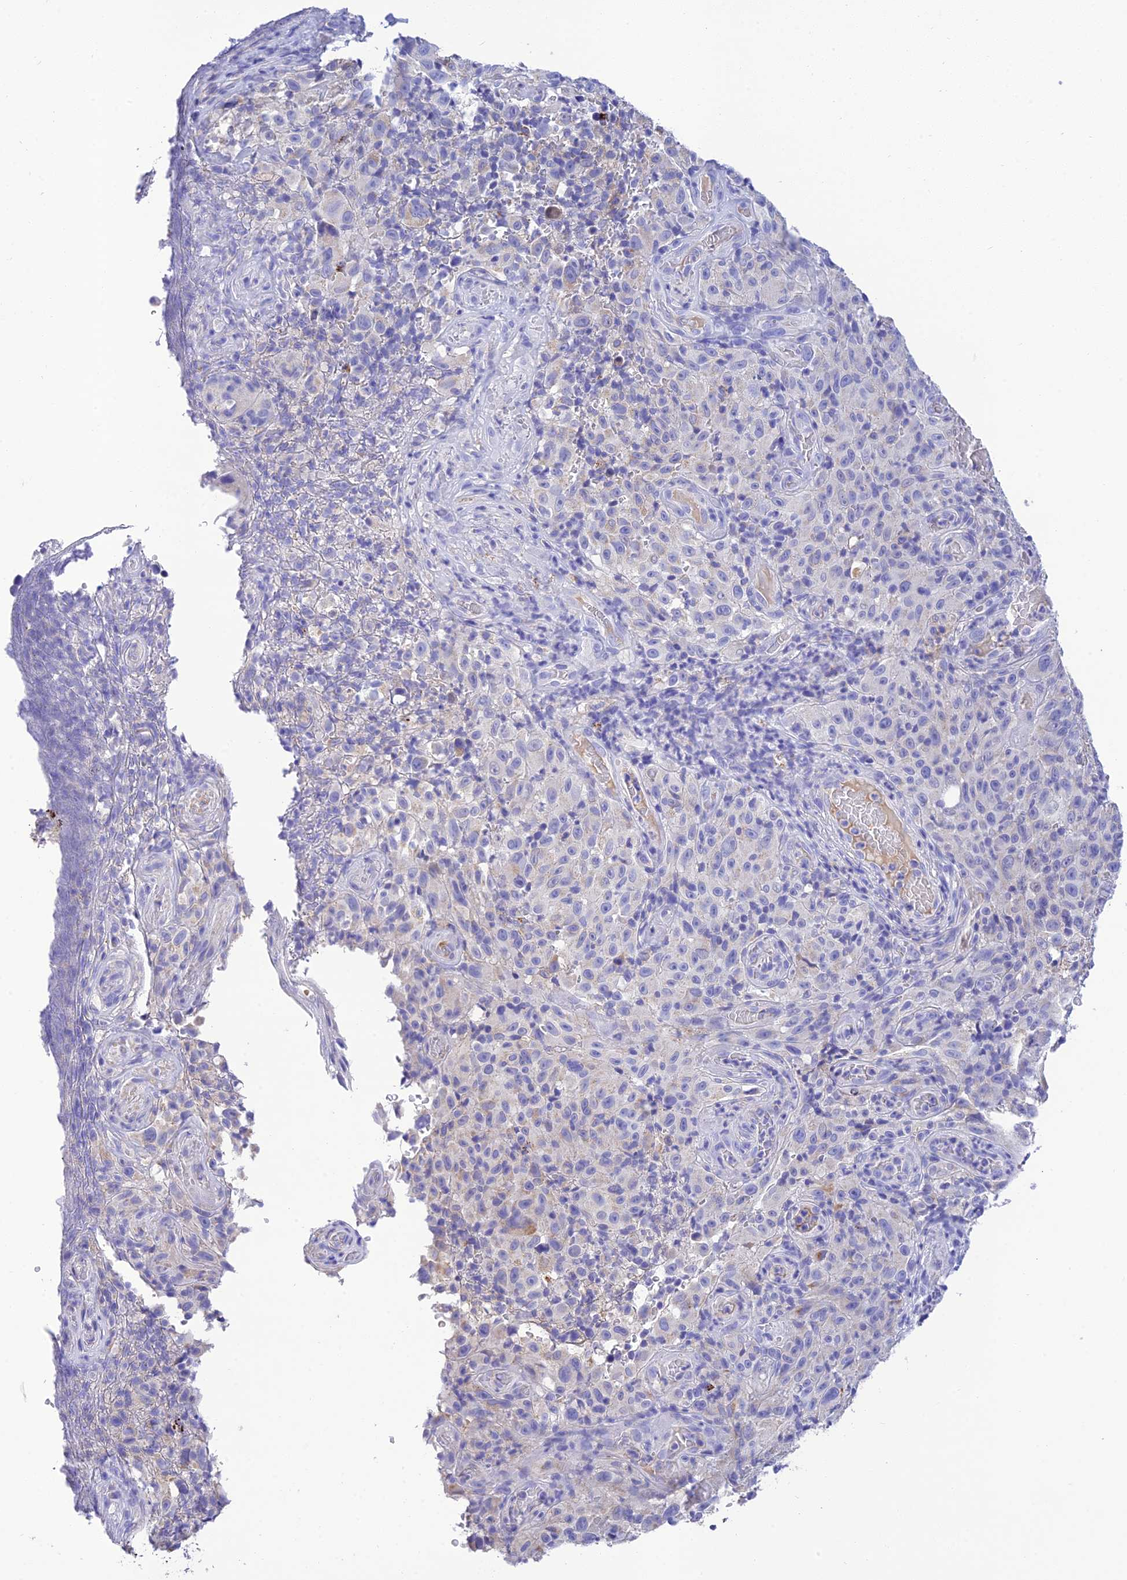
{"staining": {"intensity": "negative", "quantity": "none", "location": "none"}, "tissue": "melanoma", "cell_type": "Tumor cells", "image_type": "cancer", "snomed": [{"axis": "morphology", "description": "Malignant melanoma, NOS"}, {"axis": "topography", "description": "Skin"}], "caption": "Histopathology image shows no protein positivity in tumor cells of malignant melanoma tissue.", "gene": "MS4A5", "patient": {"sex": "female", "age": 82}}